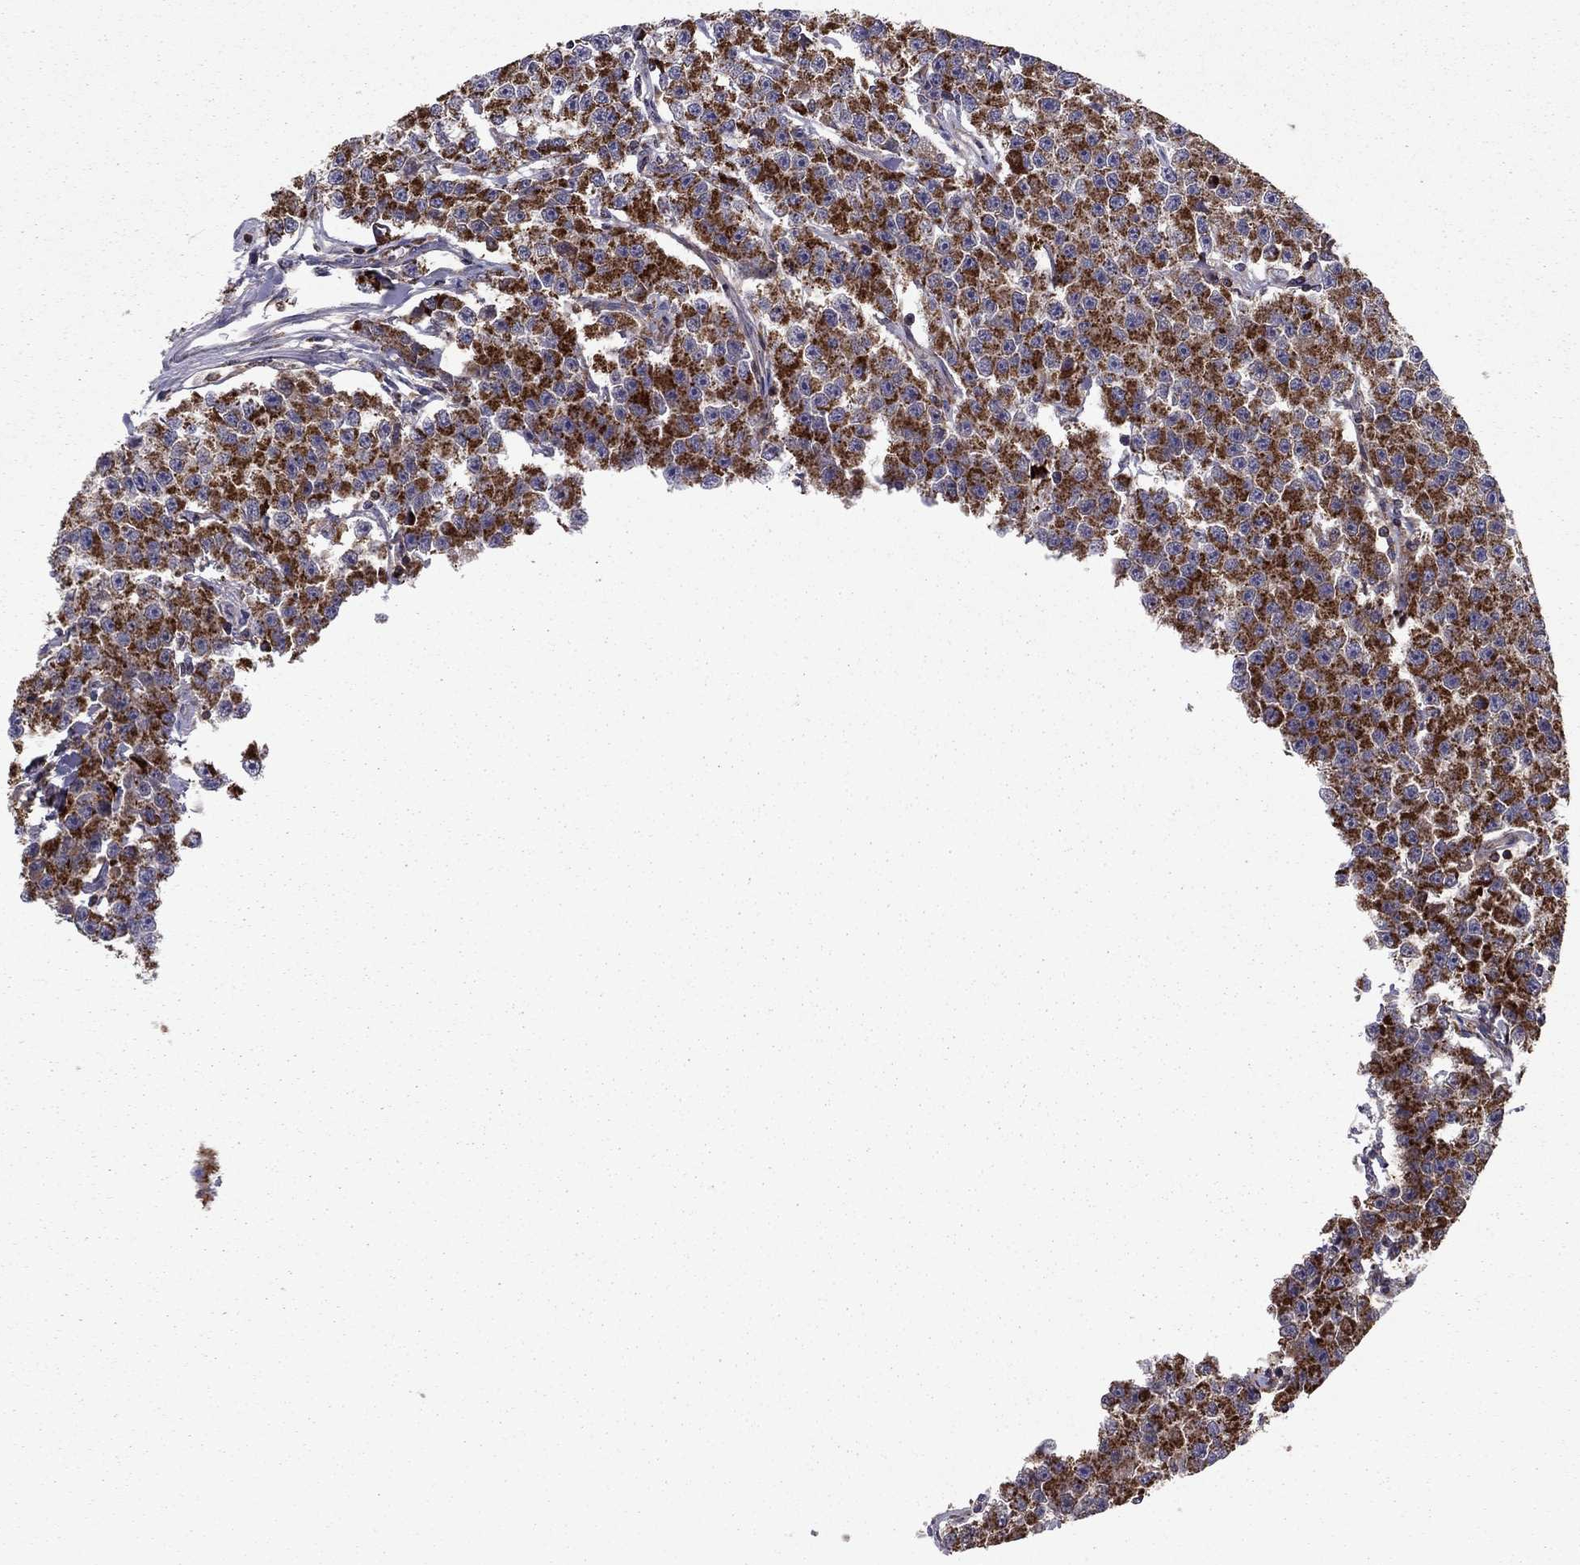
{"staining": {"intensity": "strong", "quantity": ">75%", "location": "cytoplasmic/membranous"}, "tissue": "testis cancer", "cell_type": "Tumor cells", "image_type": "cancer", "snomed": [{"axis": "morphology", "description": "Seminoma, NOS"}, {"axis": "topography", "description": "Testis"}], "caption": "Tumor cells exhibit high levels of strong cytoplasmic/membranous staining in approximately >75% of cells in testis seminoma. The protein of interest is shown in brown color, while the nuclei are stained blue.", "gene": "ALG6", "patient": {"sex": "male", "age": 59}}